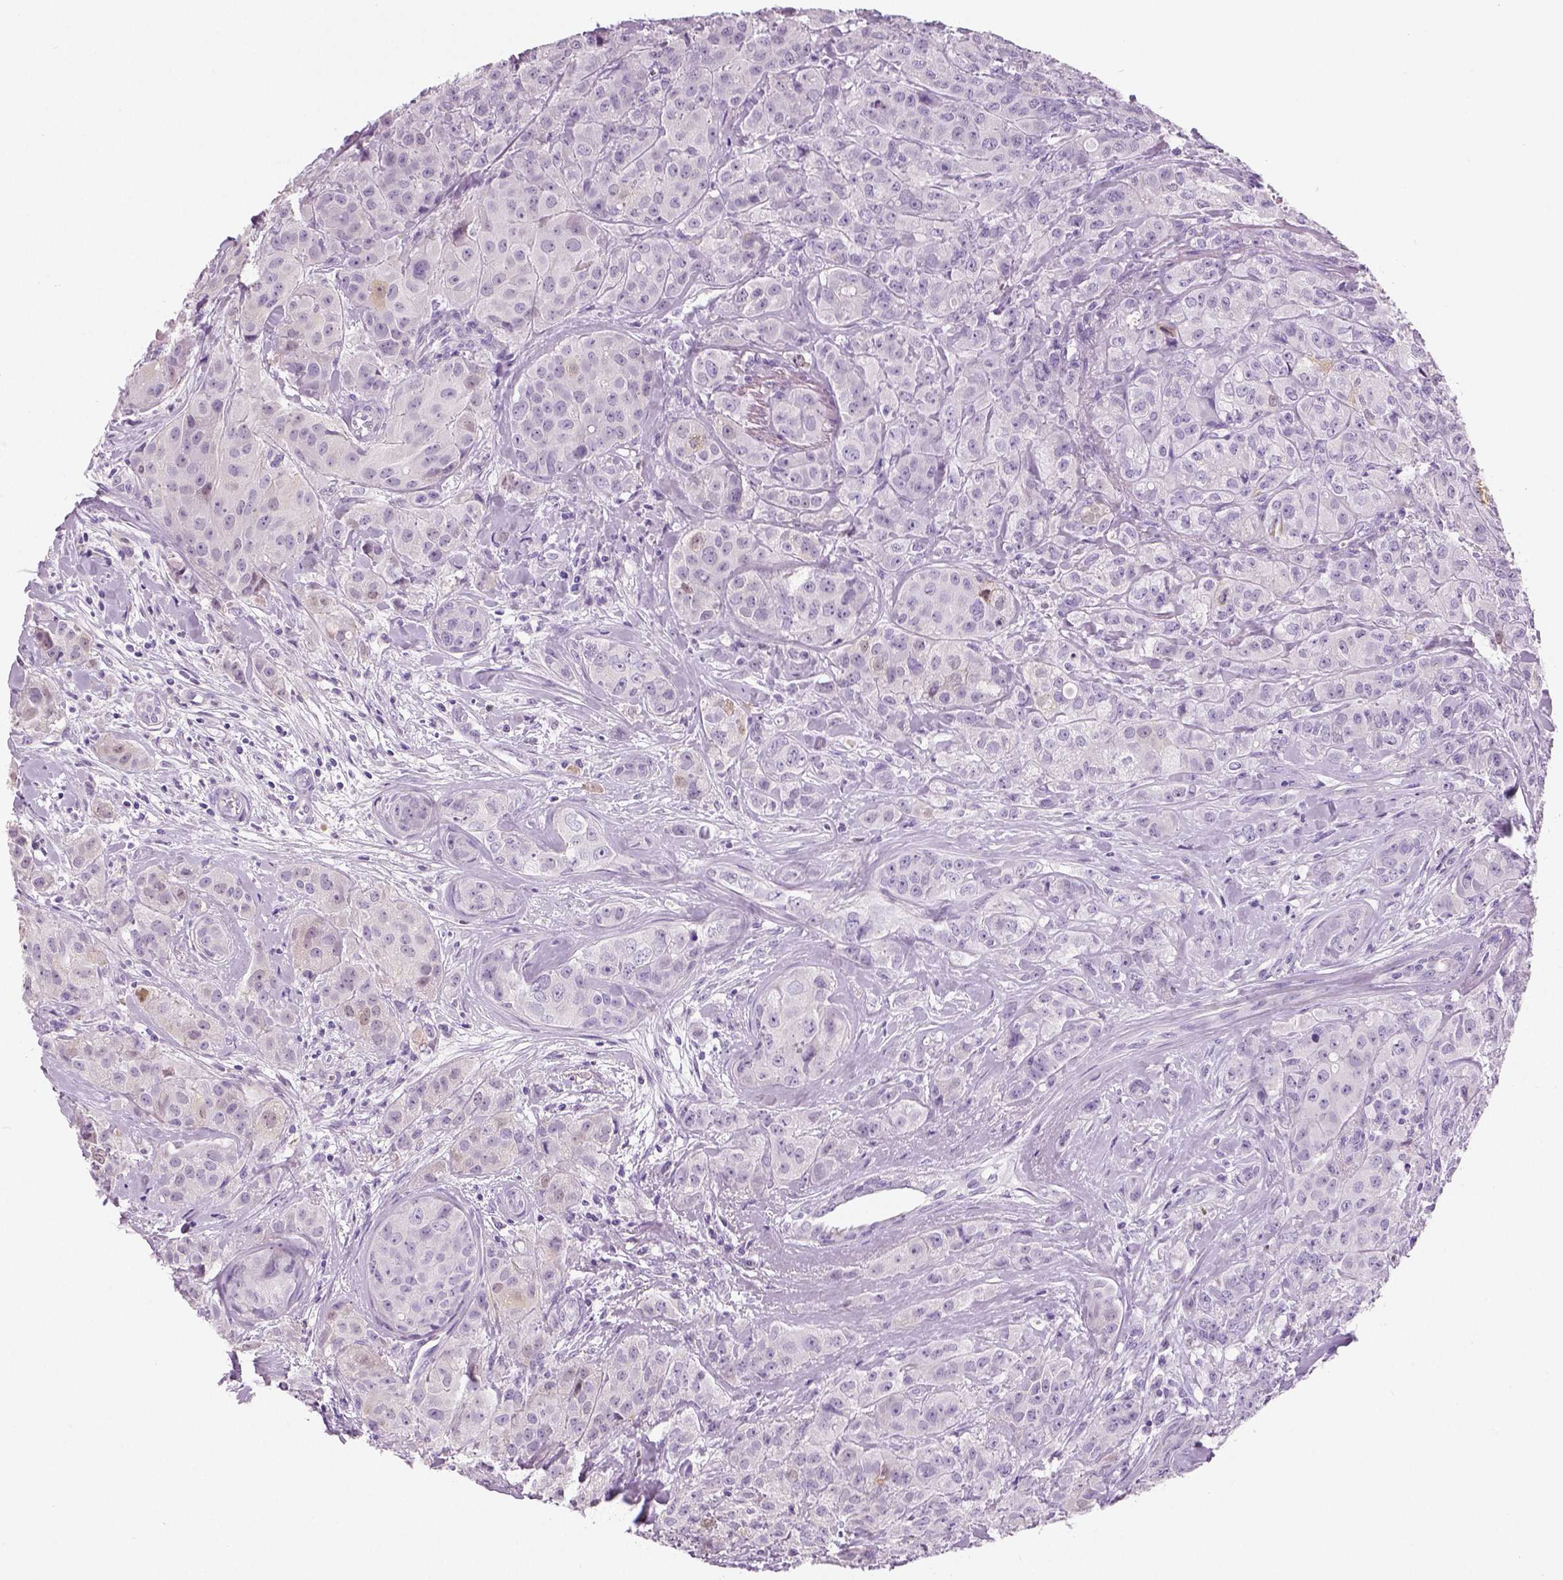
{"staining": {"intensity": "negative", "quantity": "none", "location": "none"}, "tissue": "breast cancer", "cell_type": "Tumor cells", "image_type": "cancer", "snomed": [{"axis": "morphology", "description": "Duct carcinoma"}, {"axis": "topography", "description": "Breast"}], "caption": "Breast cancer stained for a protein using immunohistochemistry shows no staining tumor cells.", "gene": "NECAB2", "patient": {"sex": "female", "age": 43}}